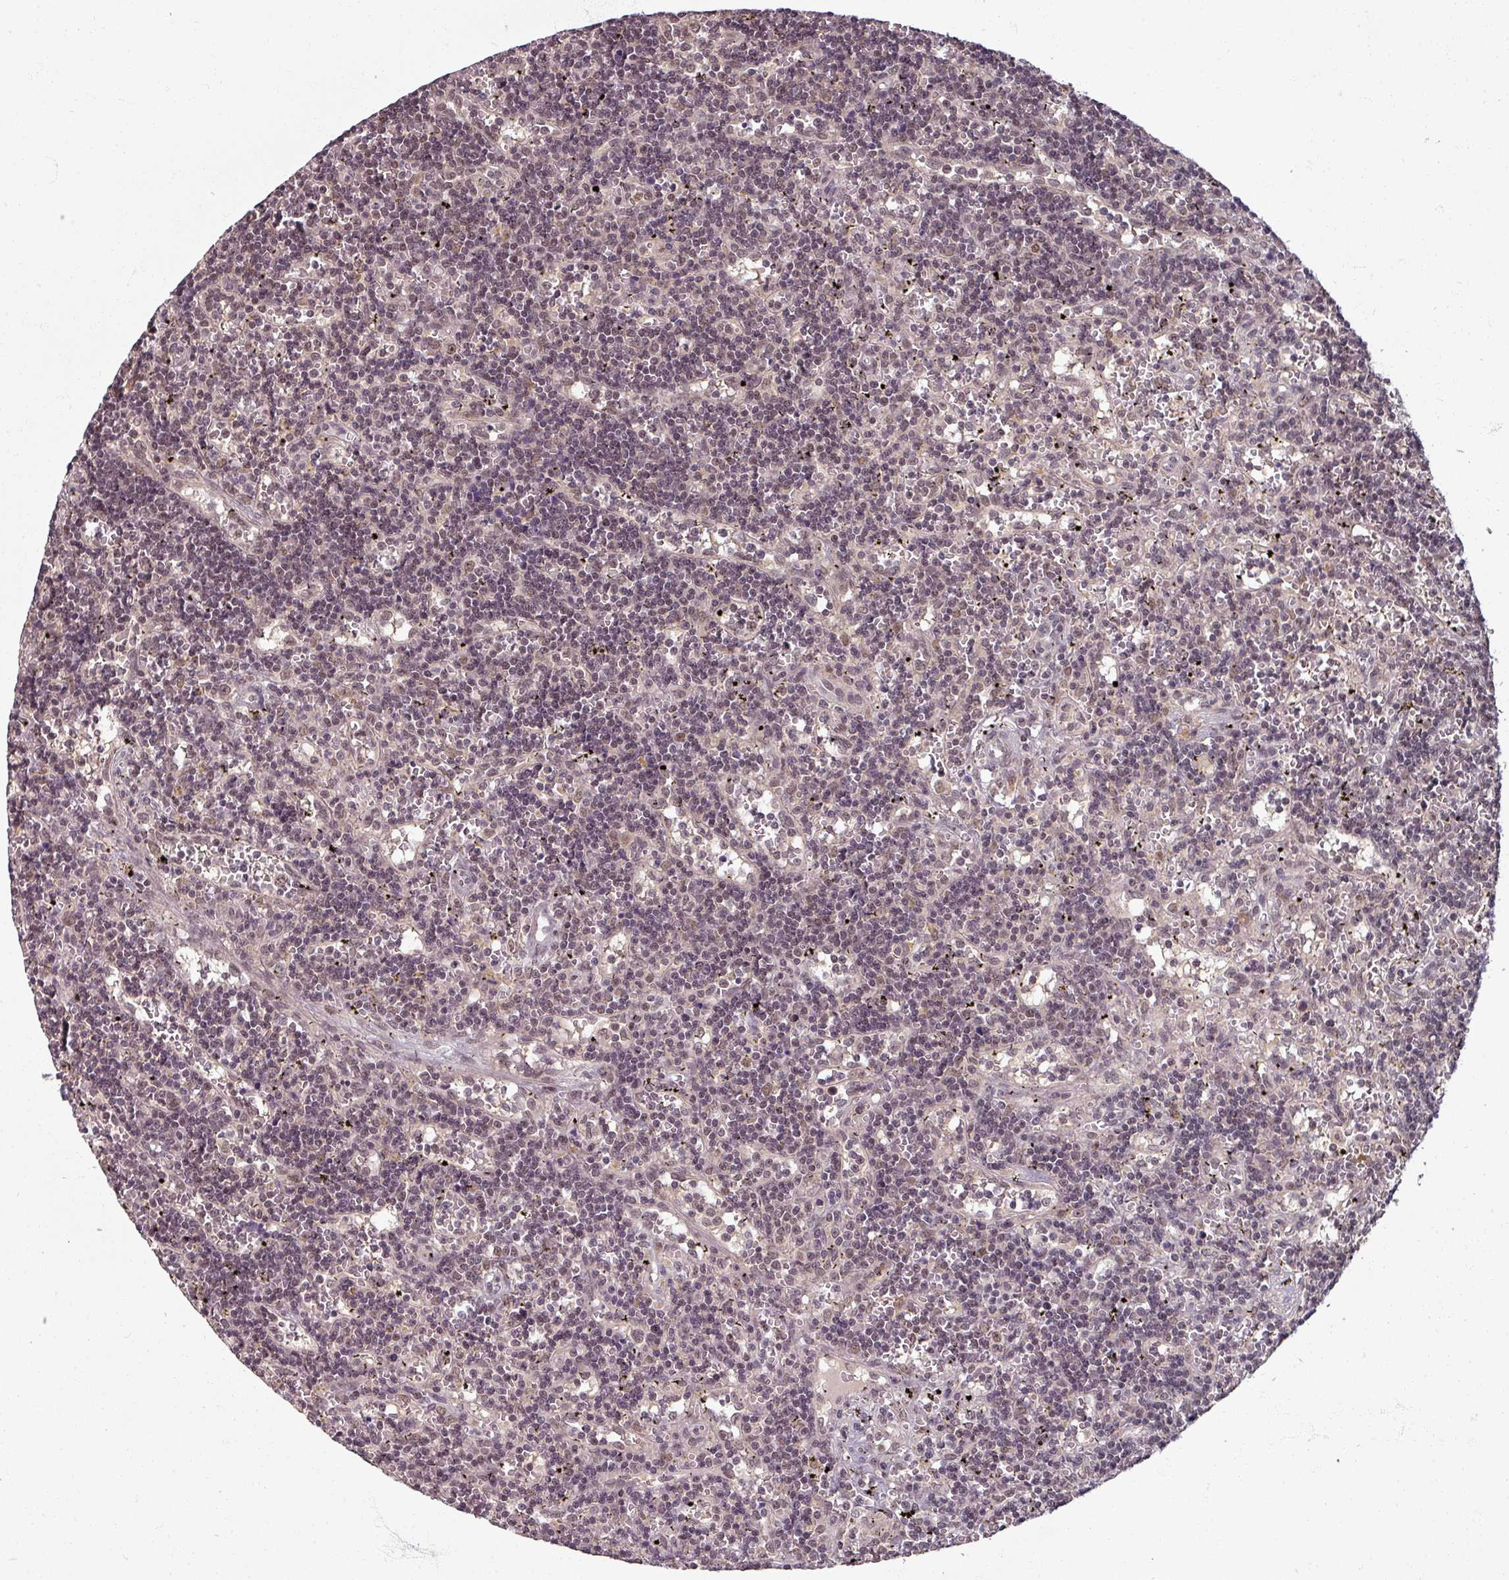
{"staining": {"intensity": "negative", "quantity": "none", "location": "none"}, "tissue": "lymphoma", "cell_type": "Tumor cells", "image_type": "cancer", "snomed": [{"axis": "morphology", "description": "Malignant lymphoma, non-Hodgkin's type, Low grade"}, {"axis": "topography", "description": "Spleen"}], "caption": "A histopathology image of malignant lymphoma, non-Hodgkin's type (low-grade) stained for a protein shows no brown staining in tumor cells. Brightfield microscopy of IHC stained with DAB (3,3'-diaminobenzidine) (brown) and hematoxylin (blue), captured at high magnification.", "gene": "POLR2G", "patient": {"sex": "male", "age": 60}}